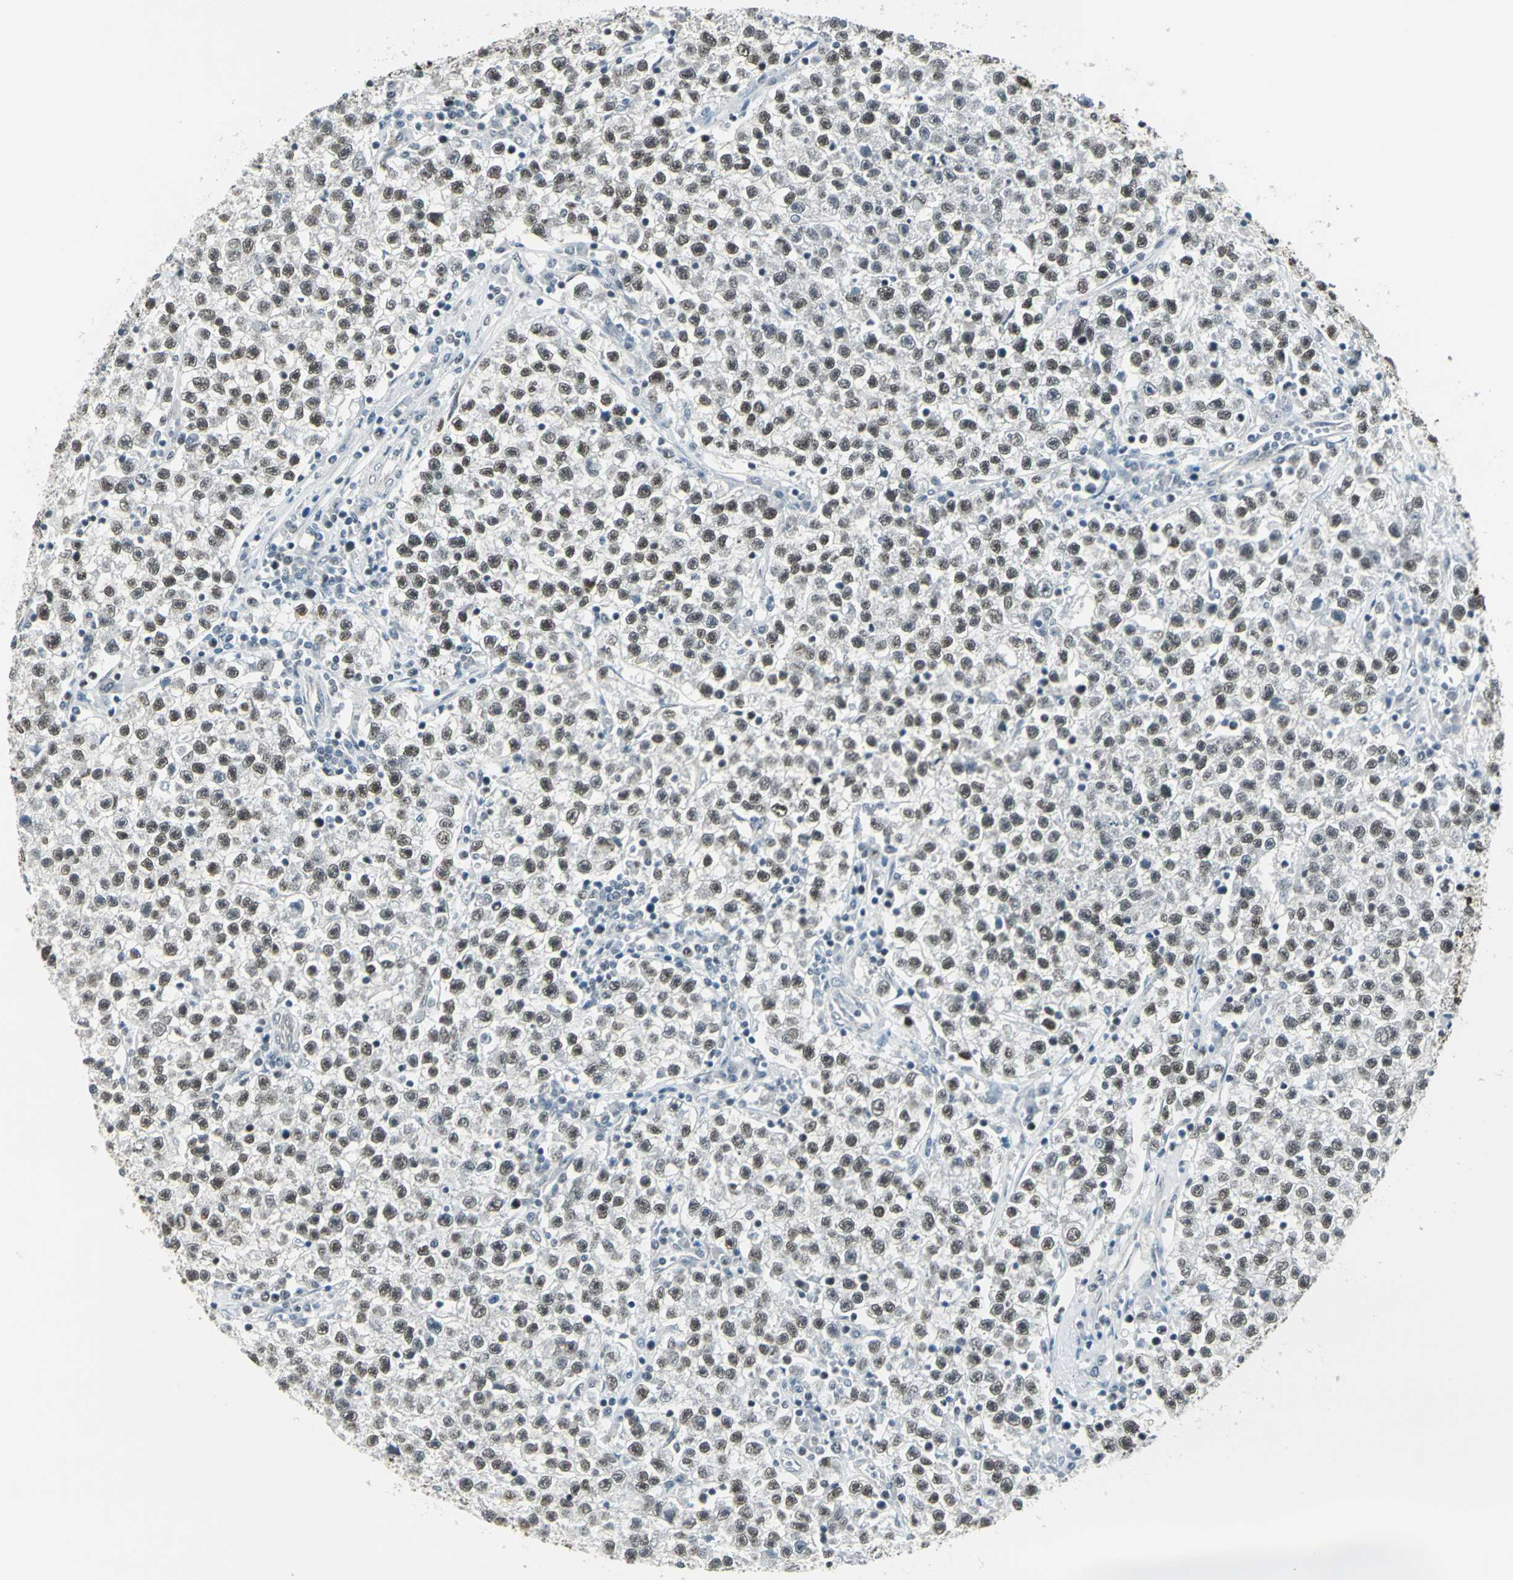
{"staining": {"intensity": "moderate", "quantity": ">75%", "location": "nuclear"}, "tissue": "testis cancer", "cell_type": "Tumor cells", "image_type": "cancer", "snomed": [{"axis": "morphology", "description": "Seminoma, NOS"}, {"axis": "topography", "description": "Testis"}], "caption": "Protein expression by immunohistochemistry (IHC) exhibits moderate nuclear expression in approximately >75% of tumor cells in testis cancer (seminoma).", "gene": "ADNP", "patient": {"sex": "male", "age": 22}}